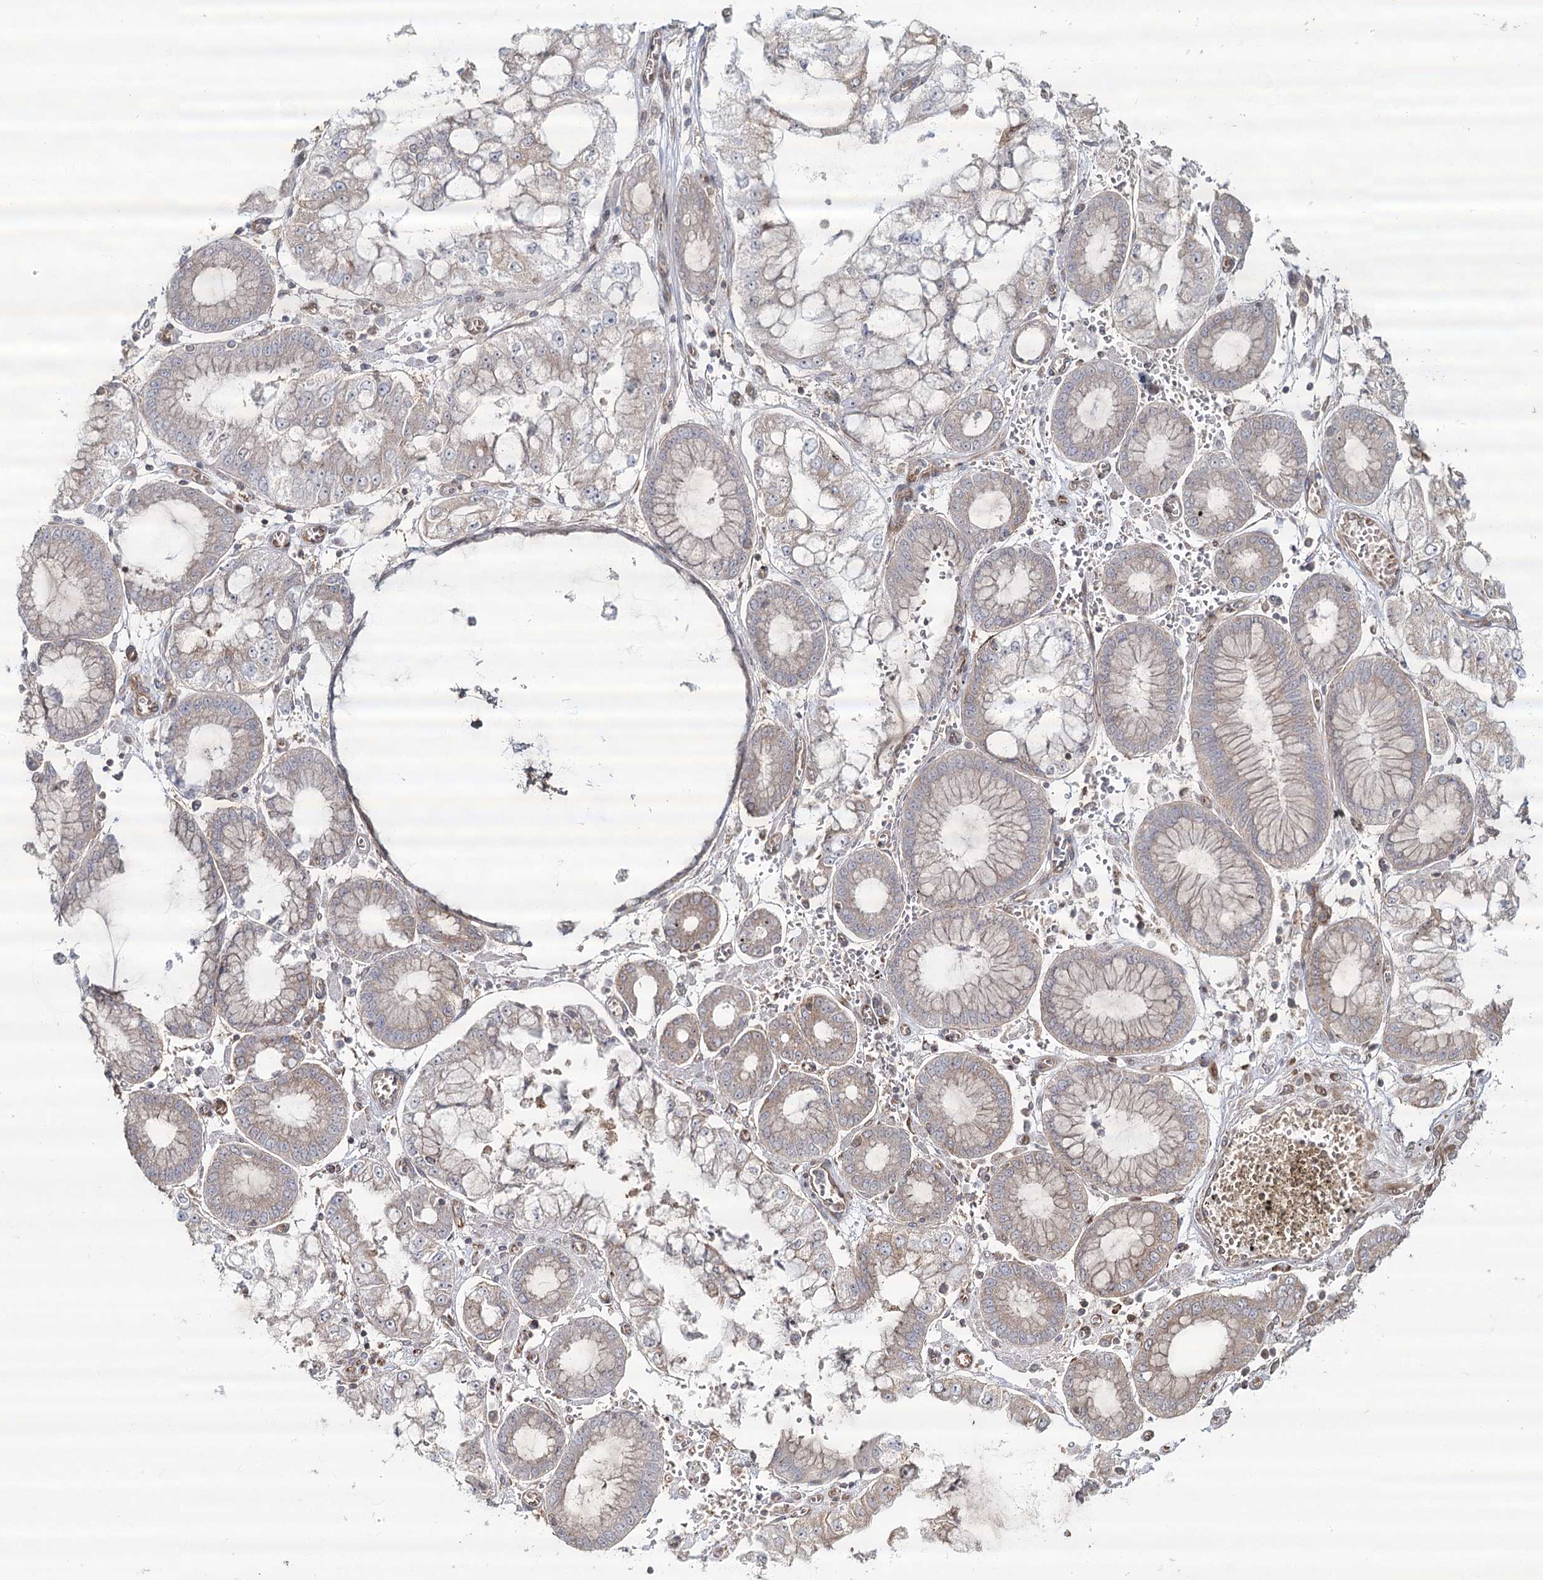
{"staining": {"intensity": "negative", "quantity": "none", "location": "none"}, "tissue": "stomach cancer", "cell_type": "Tumor cells", "image_type": "cancer", "snomed": [{"axis": "morphology", "description": "Adenocarcinoma, NOS"}, {"axis": "topography", "description": "Stomach"}], "caption": "The photomicrograph exhibits no significant expression in tumor cells of adenocarcinoma (stomach).", "gene": "OTUD4", "patient": {"sex": "male", "age": 76}}